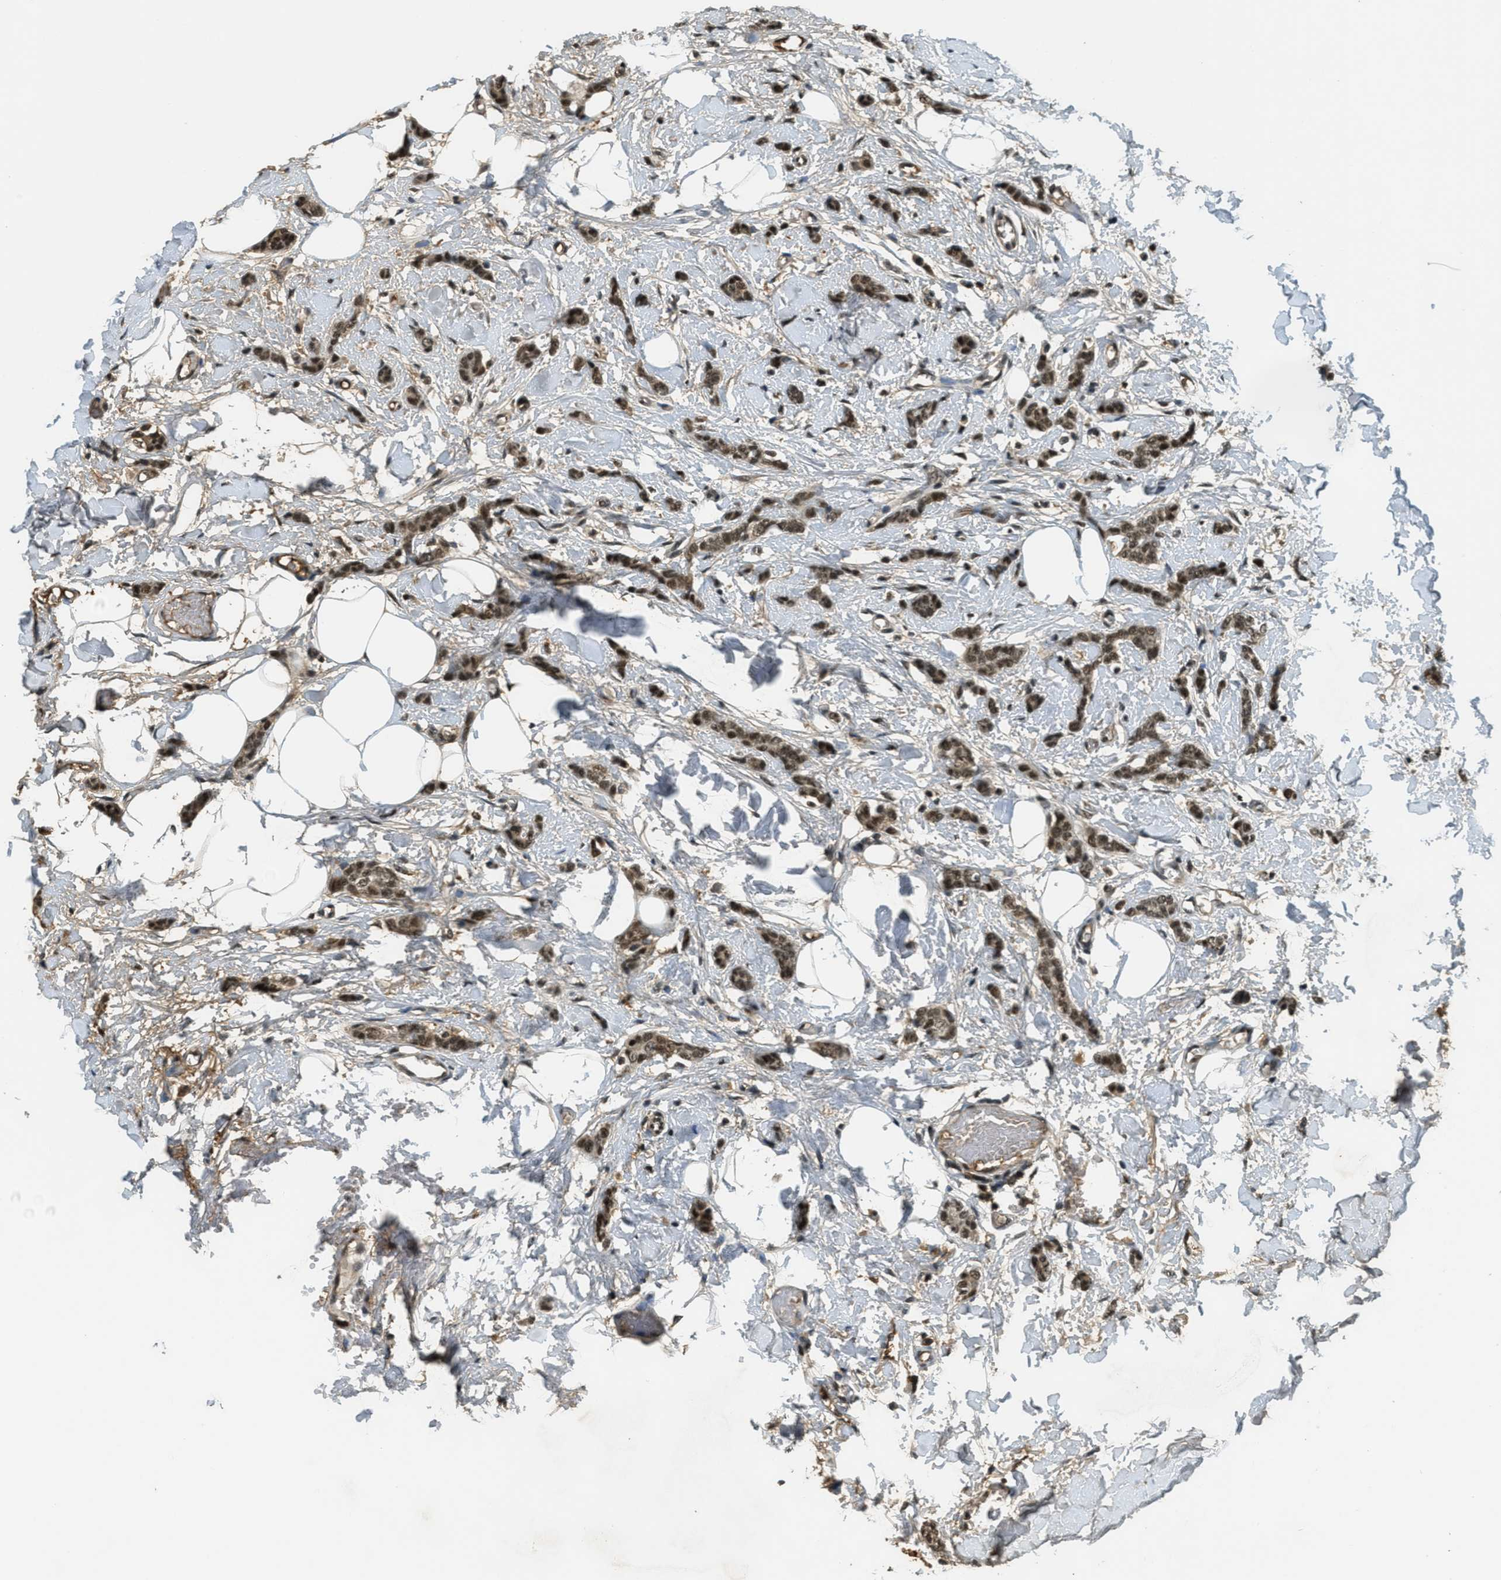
{"staining": {"intensity": "moderate", "quantity": ">75%", "location": "nuclear"}, "tissue": "breast cancer", "cell_type": "Tumor cells", "image_type": "cancer", "snomed": [{"axis": "morphology", "description": "Lobular carcinoma"}, {"axis": "topography", "description": "Skin"}, {"axis": "topography", "description": "Breast"}], "caption": "Moderate nuclear staining for a protein is identified in about >75% of tumor cells of lobular carcinoma (breast) using IHC.", "gene": "ZNF148", "patient": {"sex": "female", "age": 46}}